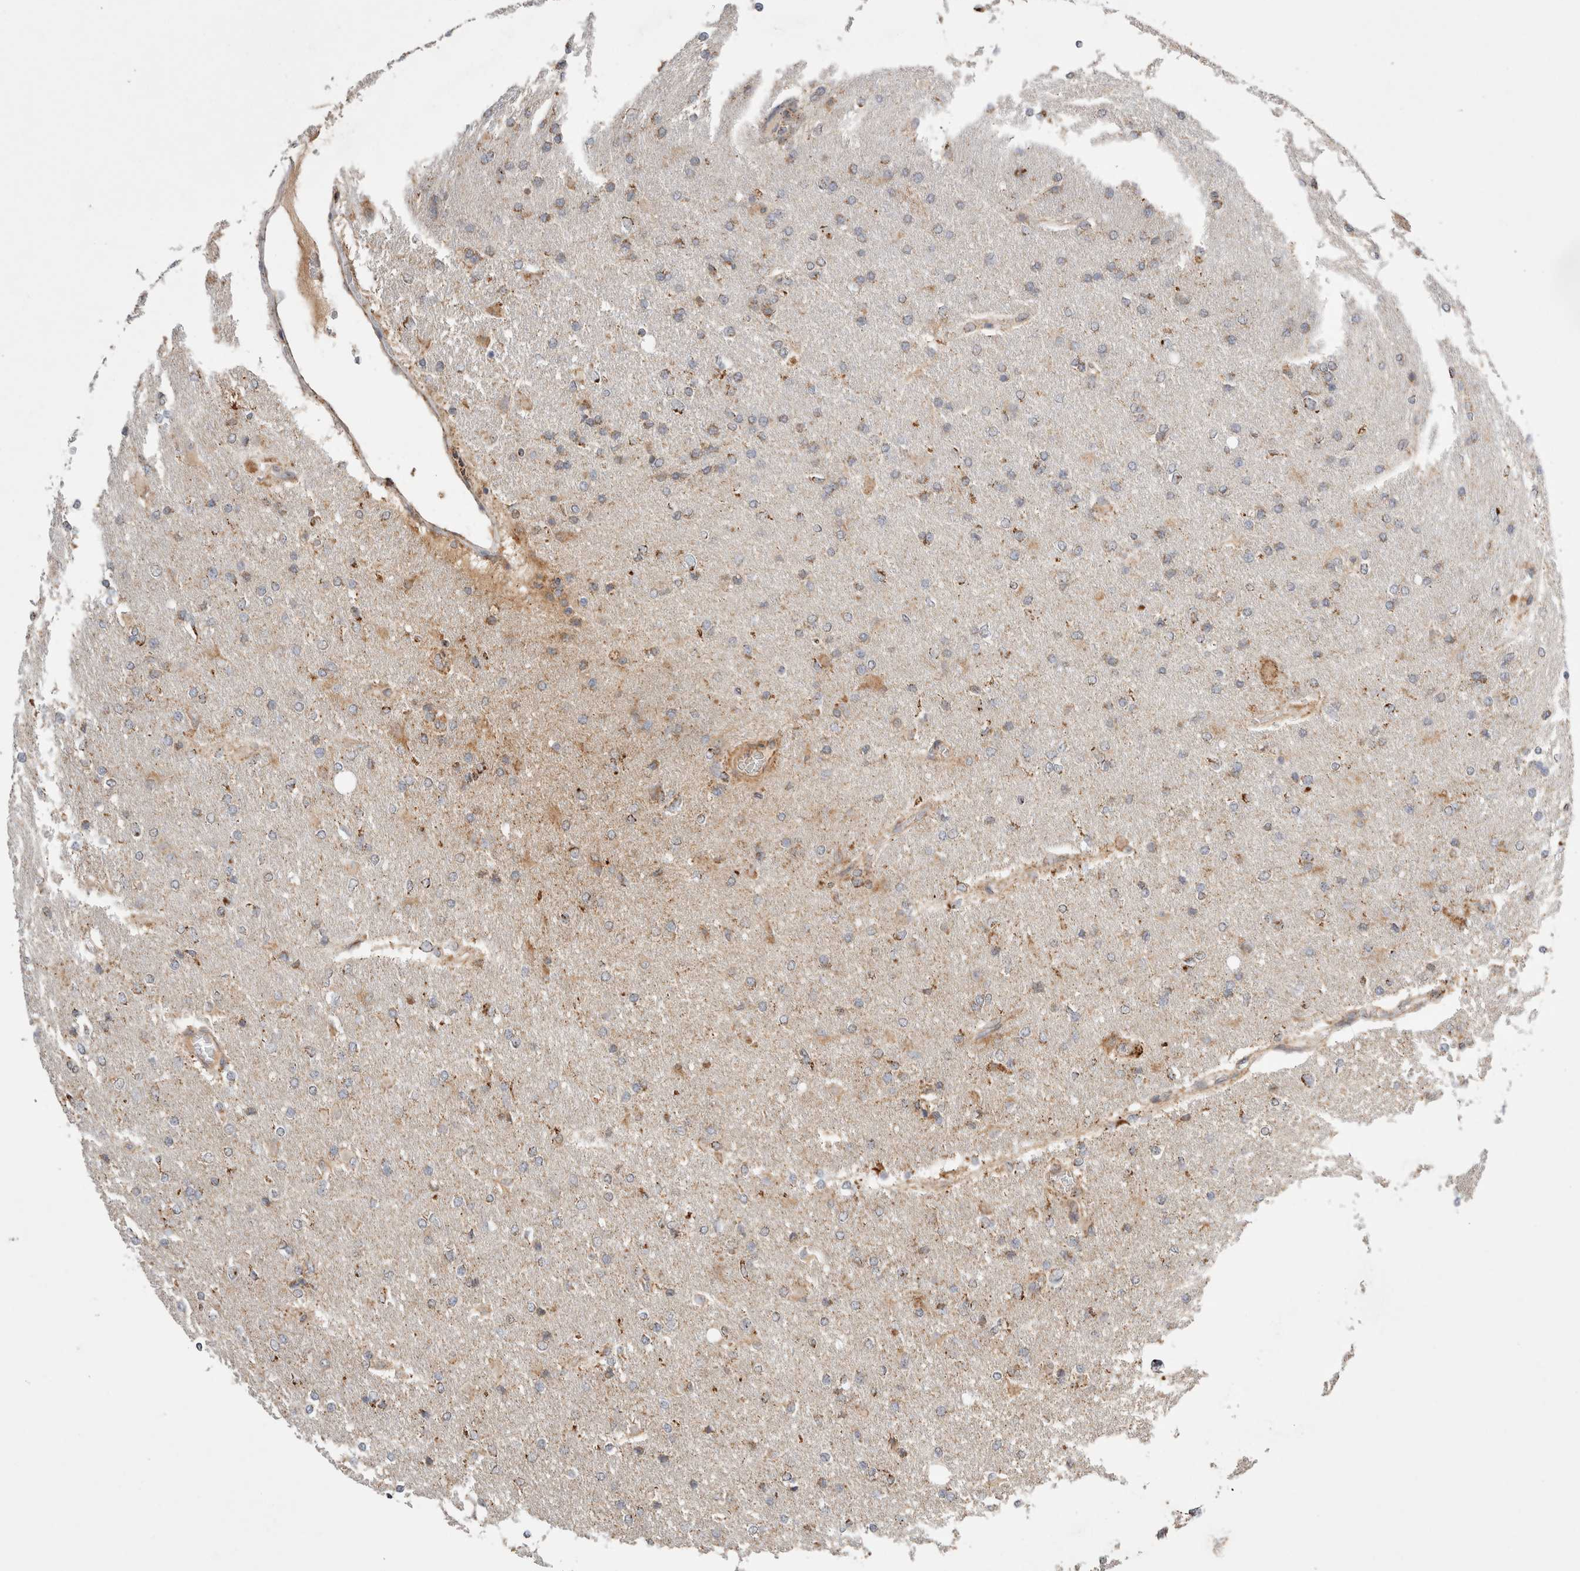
{"staining": {"intensity": "weak", "quantity": "25%-75%", "location": "cytoplasmic/membranous"}, "tissue": "glioma", "cell_type": "Tumor cells", "image_type": "cancer", "snomed": [{"axis": "morphology", "description": "Glioma, malignant, High grade"}, {"axis": "topography", "description": "Cerebral cortex"}], "caption": "This image reveals immunohistochemistry staining of human malignant glioma (high-grade), with low weak cytoplasmic/membranous positivity in about 25%-75% of tumor cells.", "gene": "HROB", "patient": {"sex": "female", "age": 36}}